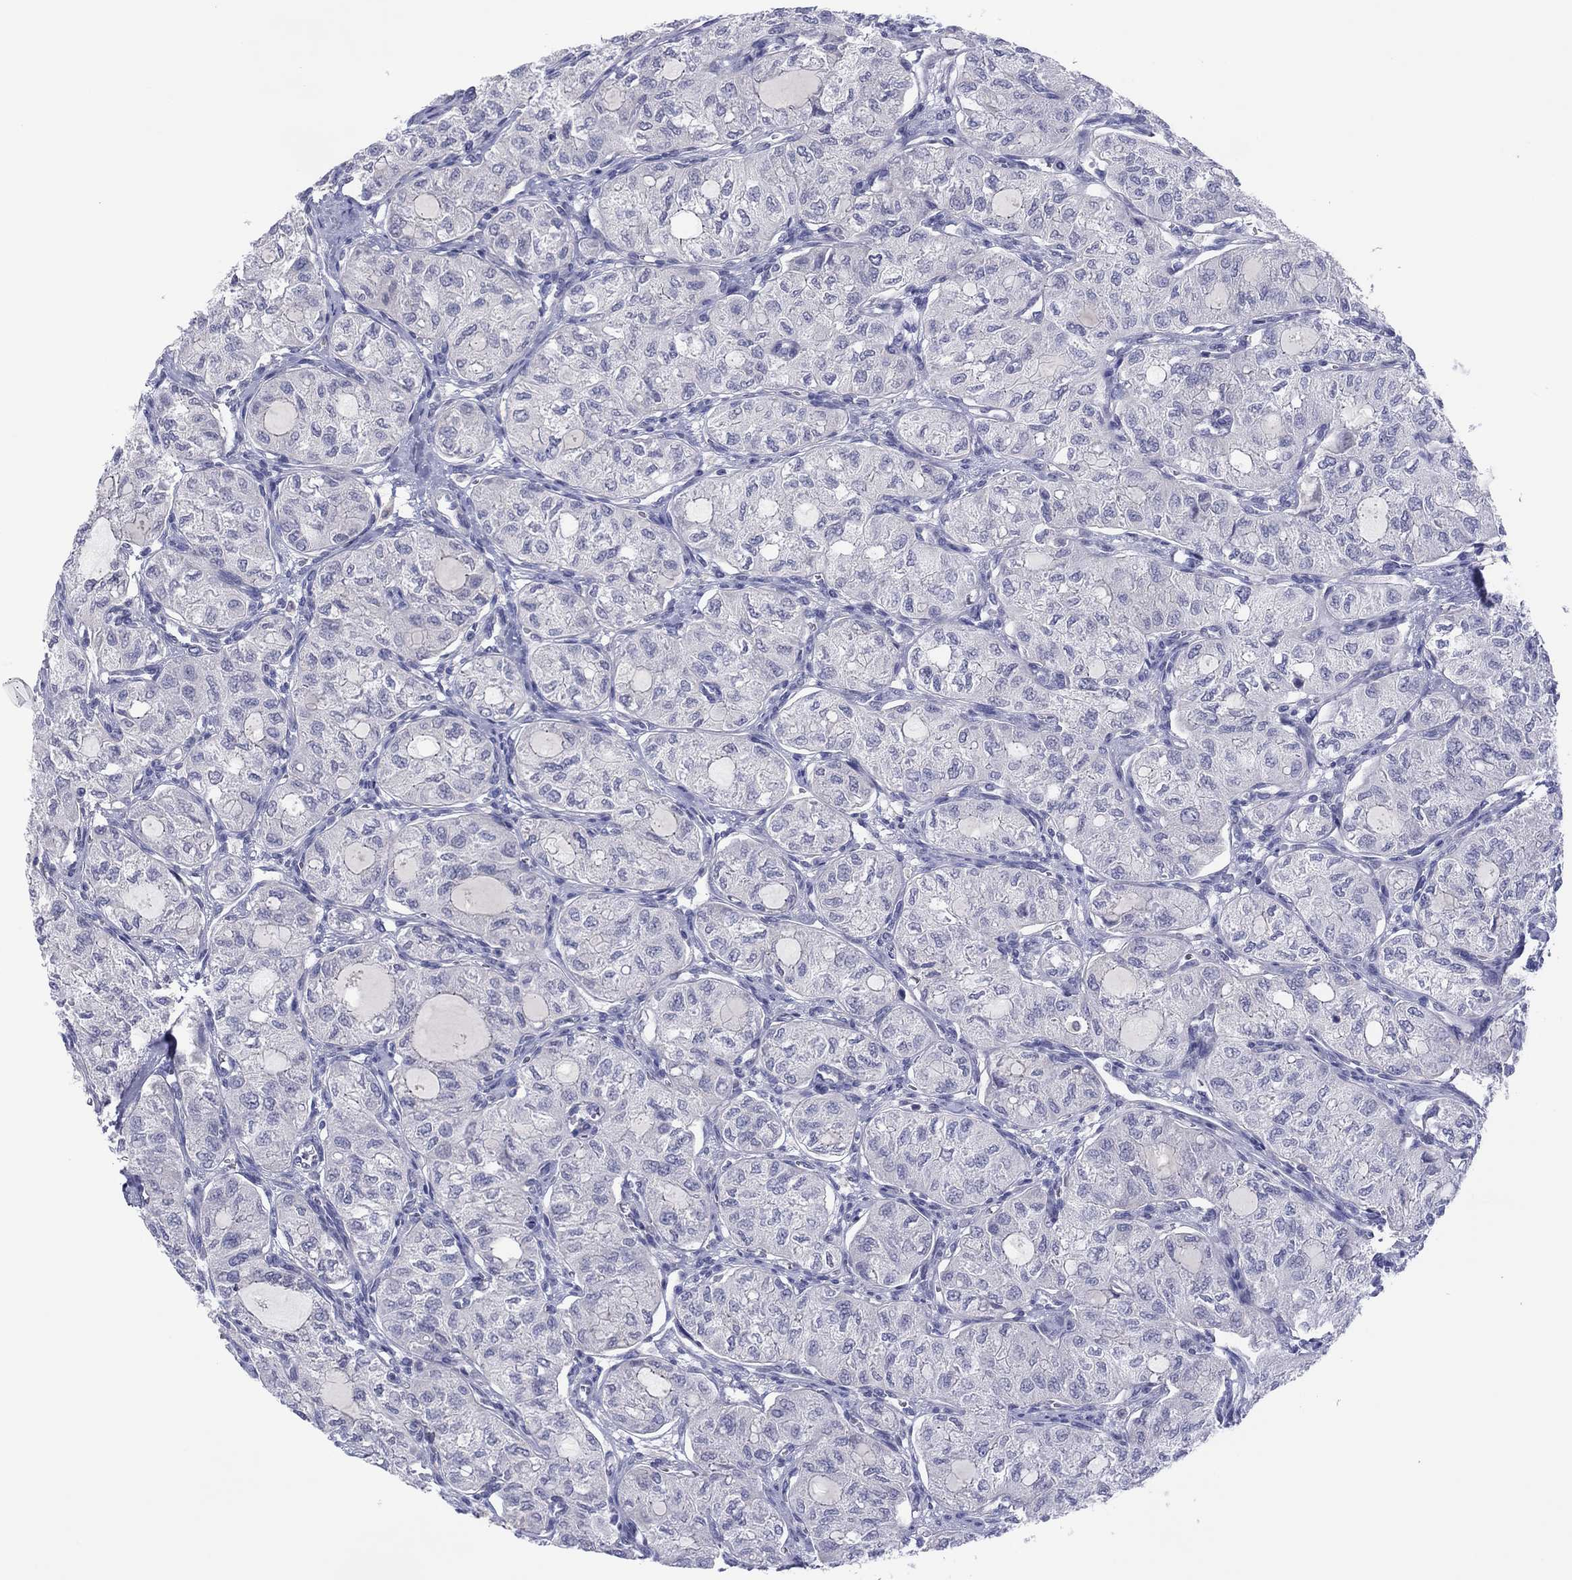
{"staining": {"intensity": "negative", "quantity": "none", "location": "none"}, "tissue": "thyroid cancer", "cell_type": "Tumor cells", "image_type": "cancer", "snomed": [{"axis": "morphology", "description": "Follicular adenoma carcinoma, NOS"}, {"axis": "topography", "description": "Thyroid gland"}], "caption": "Thyroid cancer (follicular adenoma carcinoma) was stained to show a protein in brown. There is no significant staining in tumor cells.", "gene": "CYP2B6", "patient": {"sex": "male", "age": 75}}